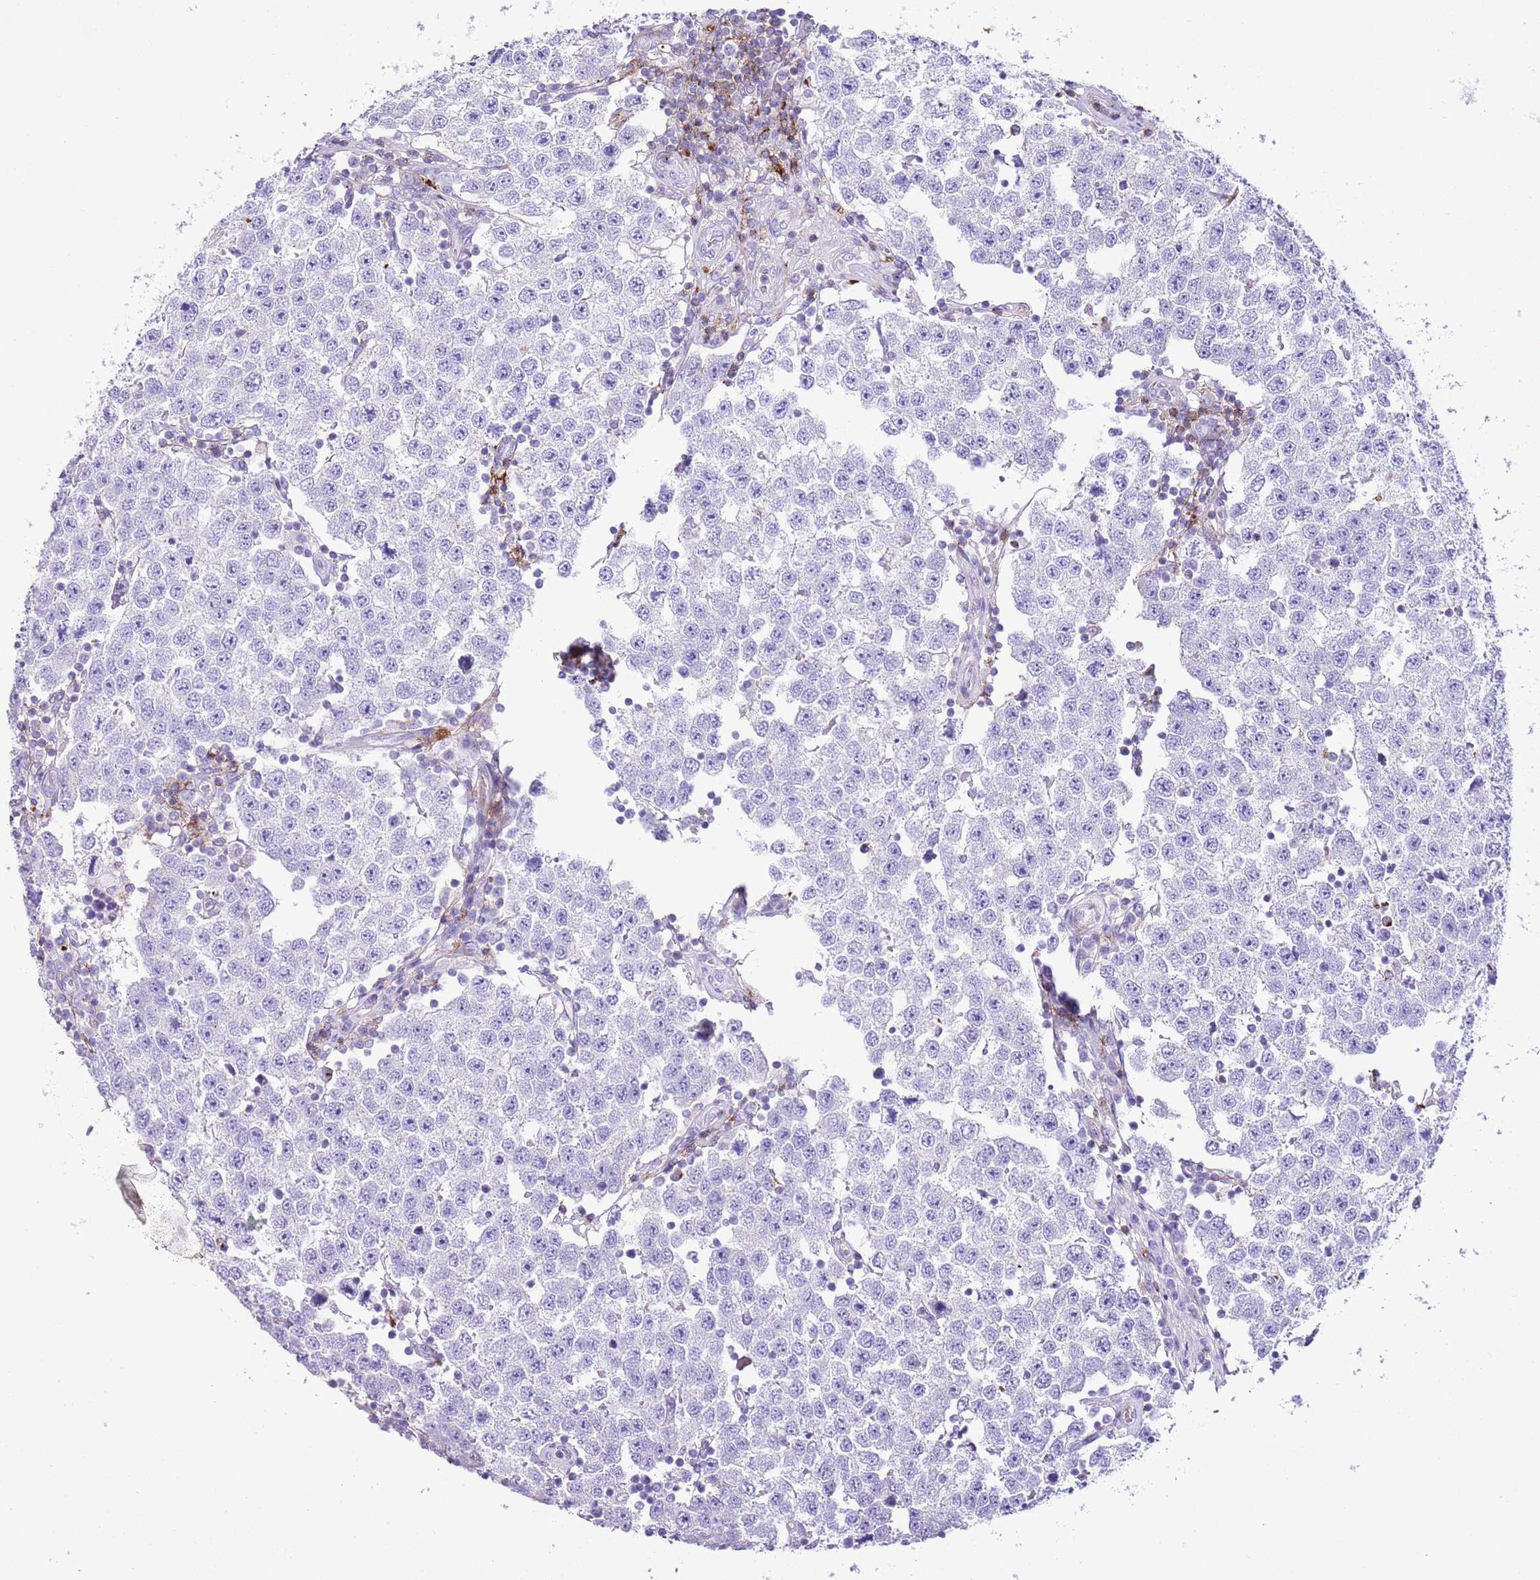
{"staining": {"intensity": "negative", "quantity": "none", "location": "none"}, "tissue": "testis cancer", "cell_type": "Tumor cells", "image_type": "cancer", "snomed": [{"axis": "morphology", "description": "Seminoma, NOS"}, {"axis": "topography", "description": "Testis"}], "caption": "The micrograph demonstrates no significant staining in tumor cells of testis seminoma. (DAB (3,3'-diaminobenzidine) immunohistochemistry (IHC) with hematoxylin counter stain).", "gene": "ALDH3A1", "patient": {"sex": "male", "age": 34}}